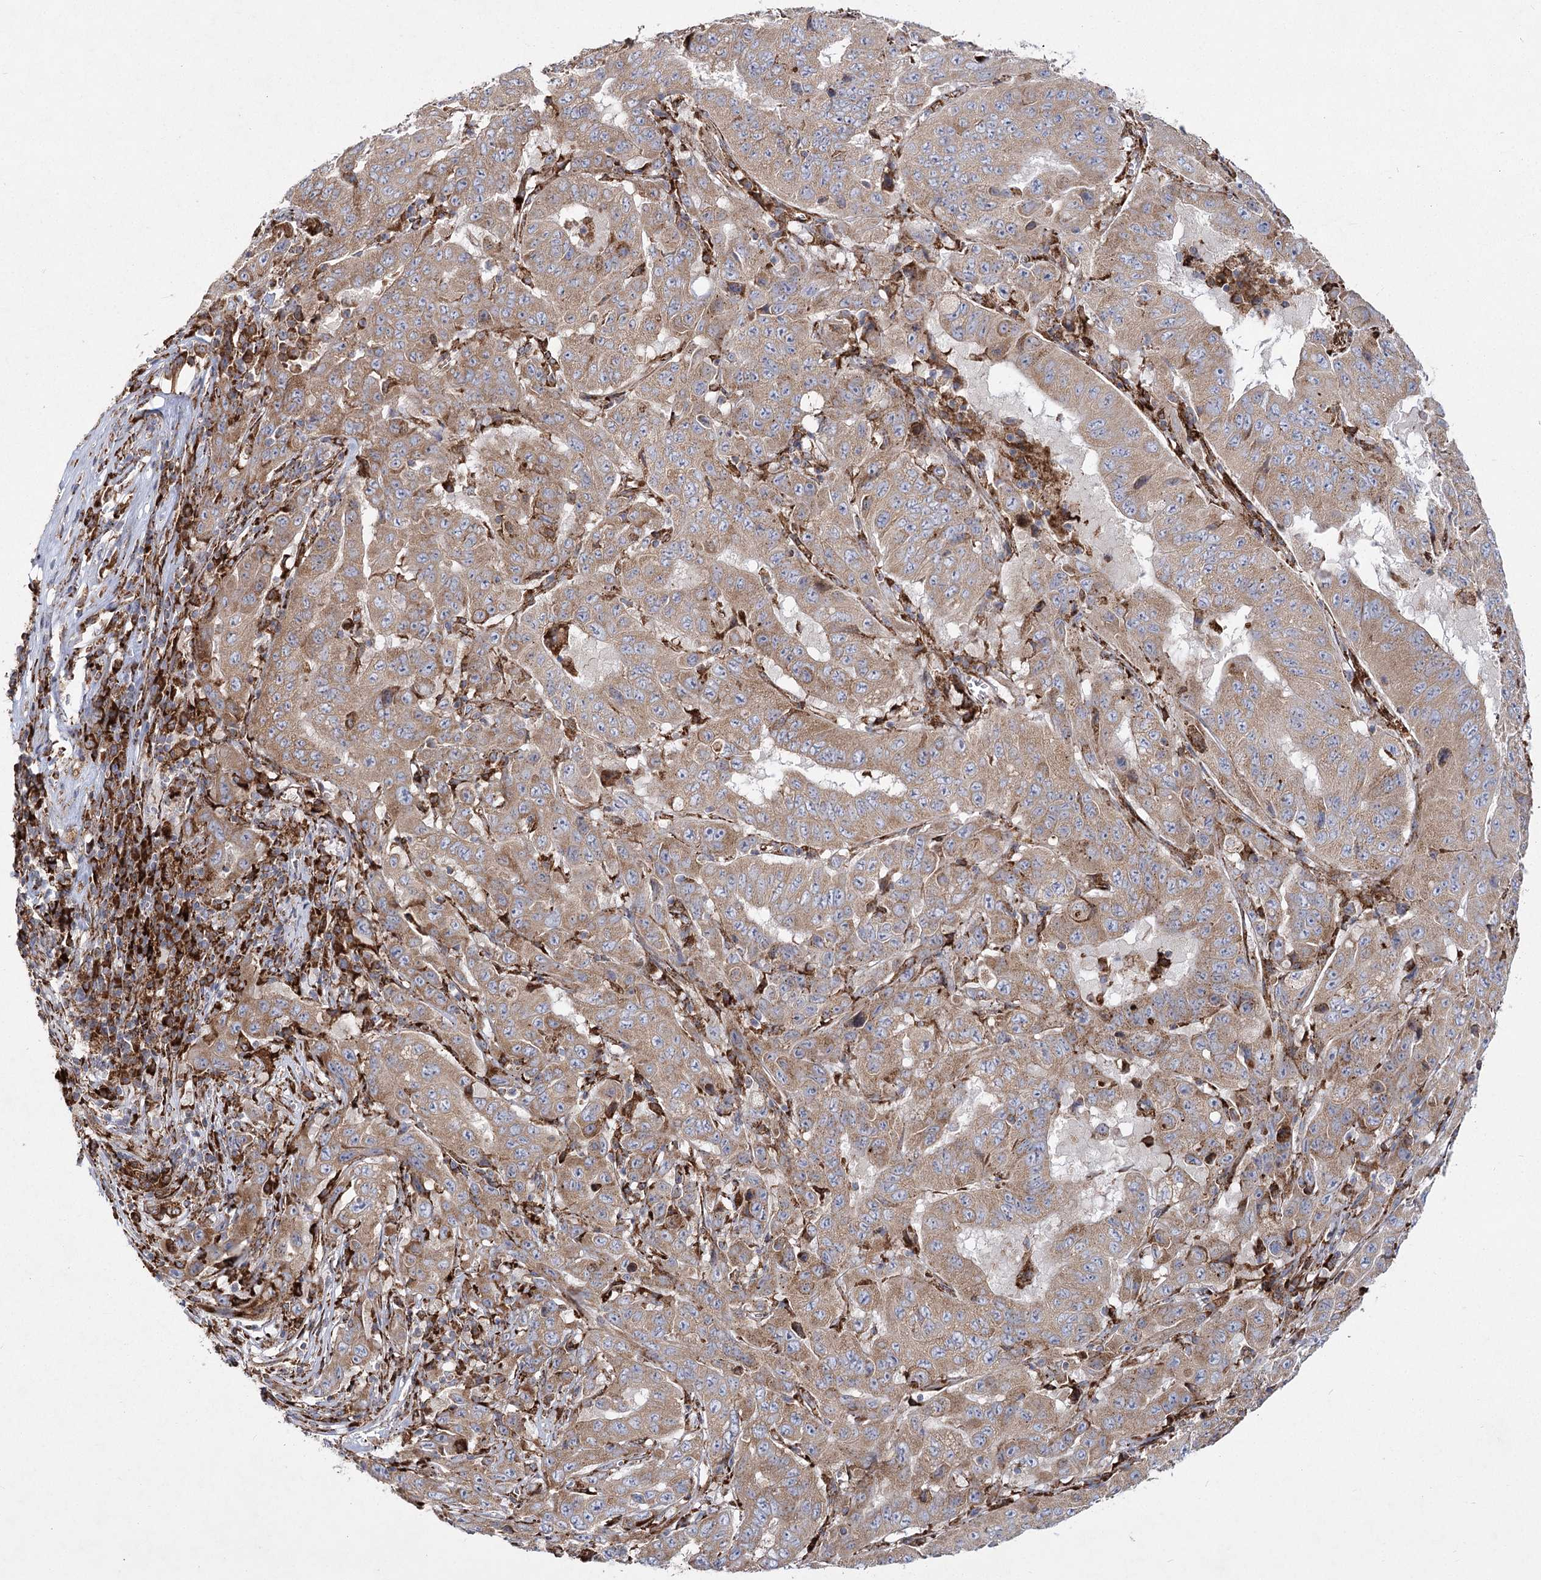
{"staining": {"intensity": "moderate", "quantity": ">75%", "location": "cytoplasmic/membranous"}, "tissue": "pancreatic cancer", "cell_type": "Tumor cells", "image_type": "cancer", "snomed": [{"axis": "morphology", "description": "Adenocarcinoma, NOS"}, {"axis": "topography", "description": "Pancreas"}], "caption": "IHC photomicrograph of human pancreatic cancer (adenocarcinoma) stained for a protein (brown), which exhibits medium levels of moderate cytoplasmic/membranous staining in about >75% of tumor cells.", "gene": "NHLRC2", "patient": {"sex": "male", "age": 63}}